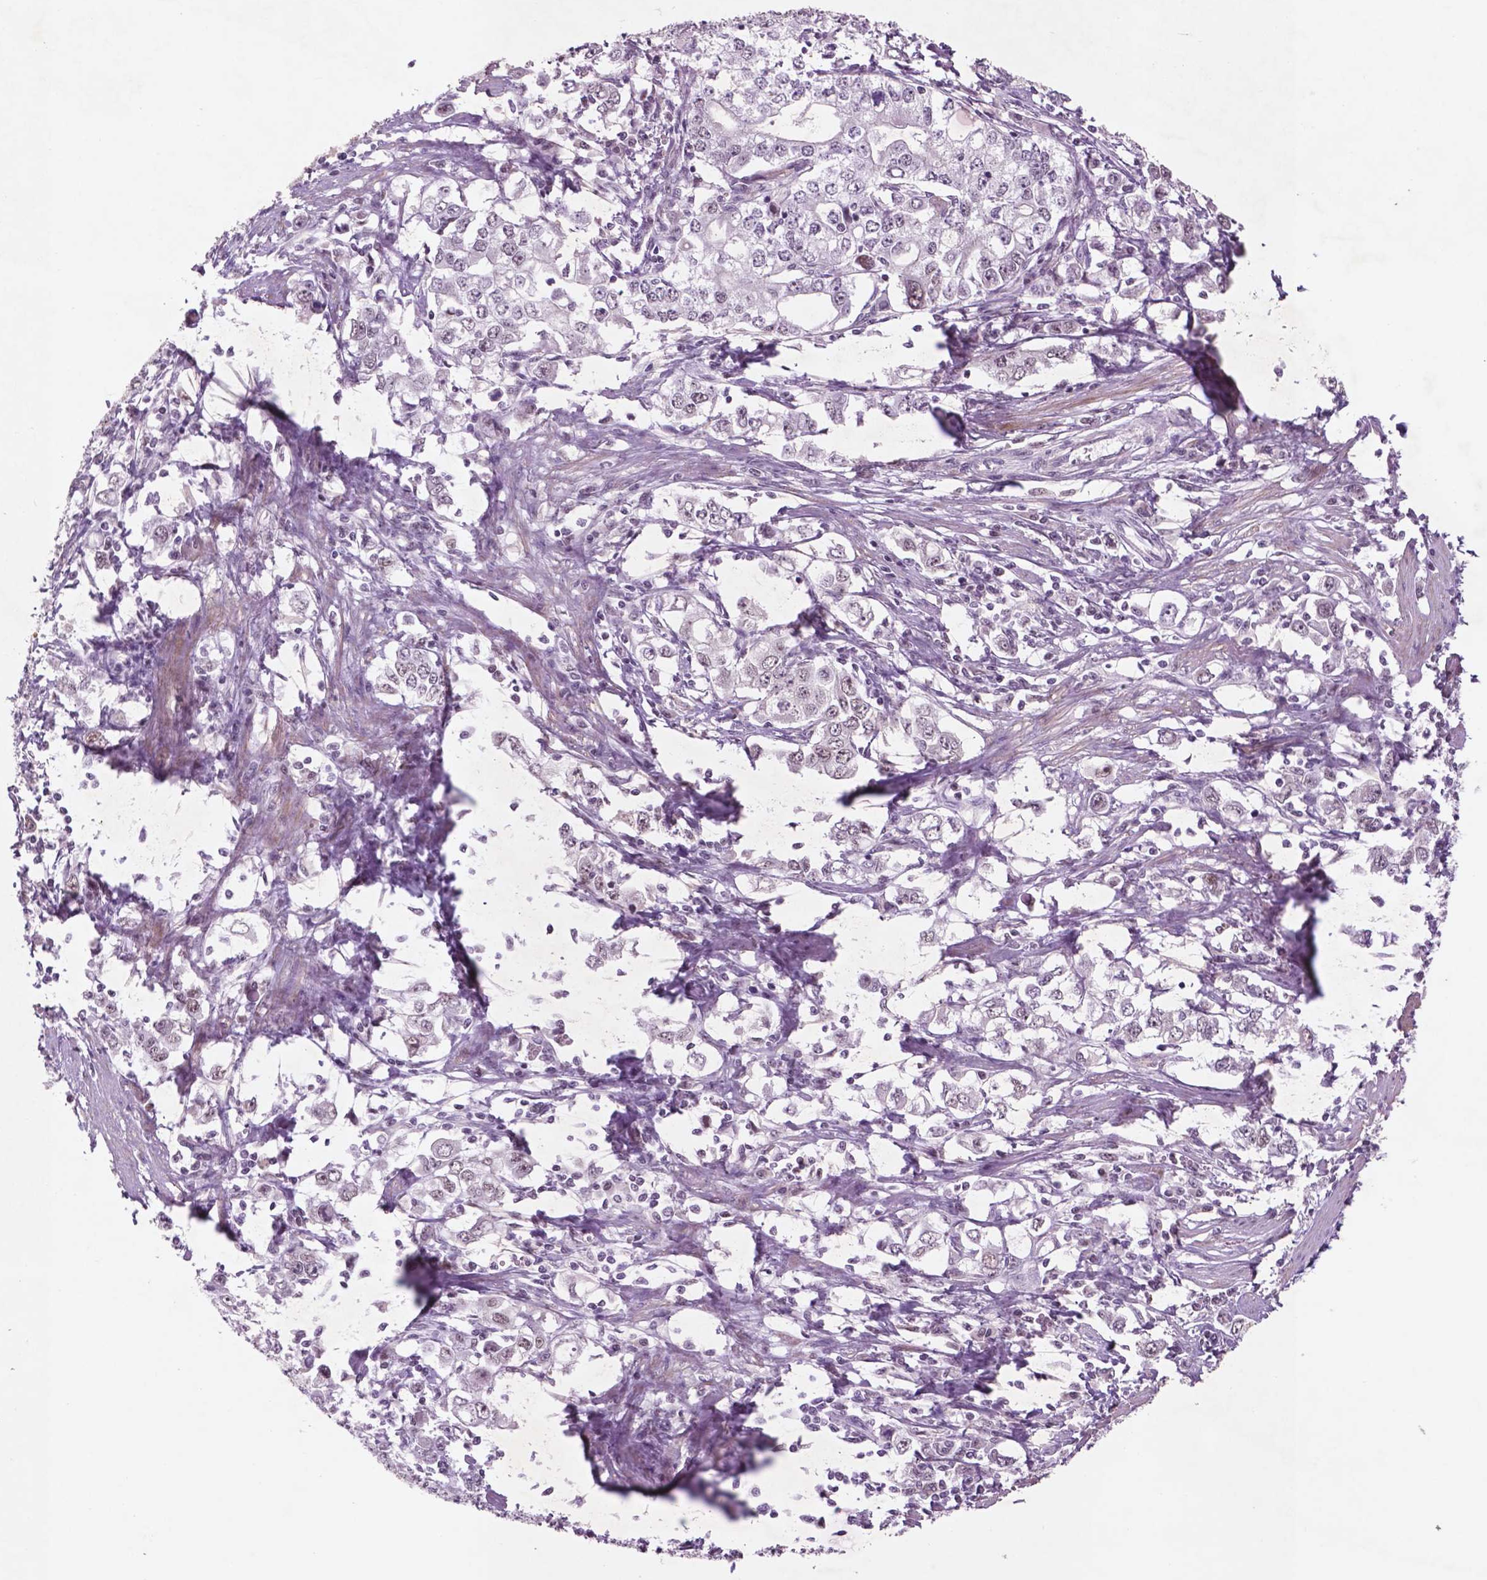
{"staining": {"intensity": "weak", "quantity": "25%-75%", "location": "nuclear"}, "tissue": "stomach cancer", "cell_type": "Tumor cells", "image_type": "cancer", "snomed": [{"axis": "morphology", "description": "Adenocarcinoma, NOS"}, {"axis": "topography", "description": "Stomach, lower"}], "caption": "A brown stain labels weak nuclear expression of a protein in stomach cancer (adenocarcinoma) tumor cells.", "gene": "CTR9", "patient": {"sex": "female", "age": 72}}